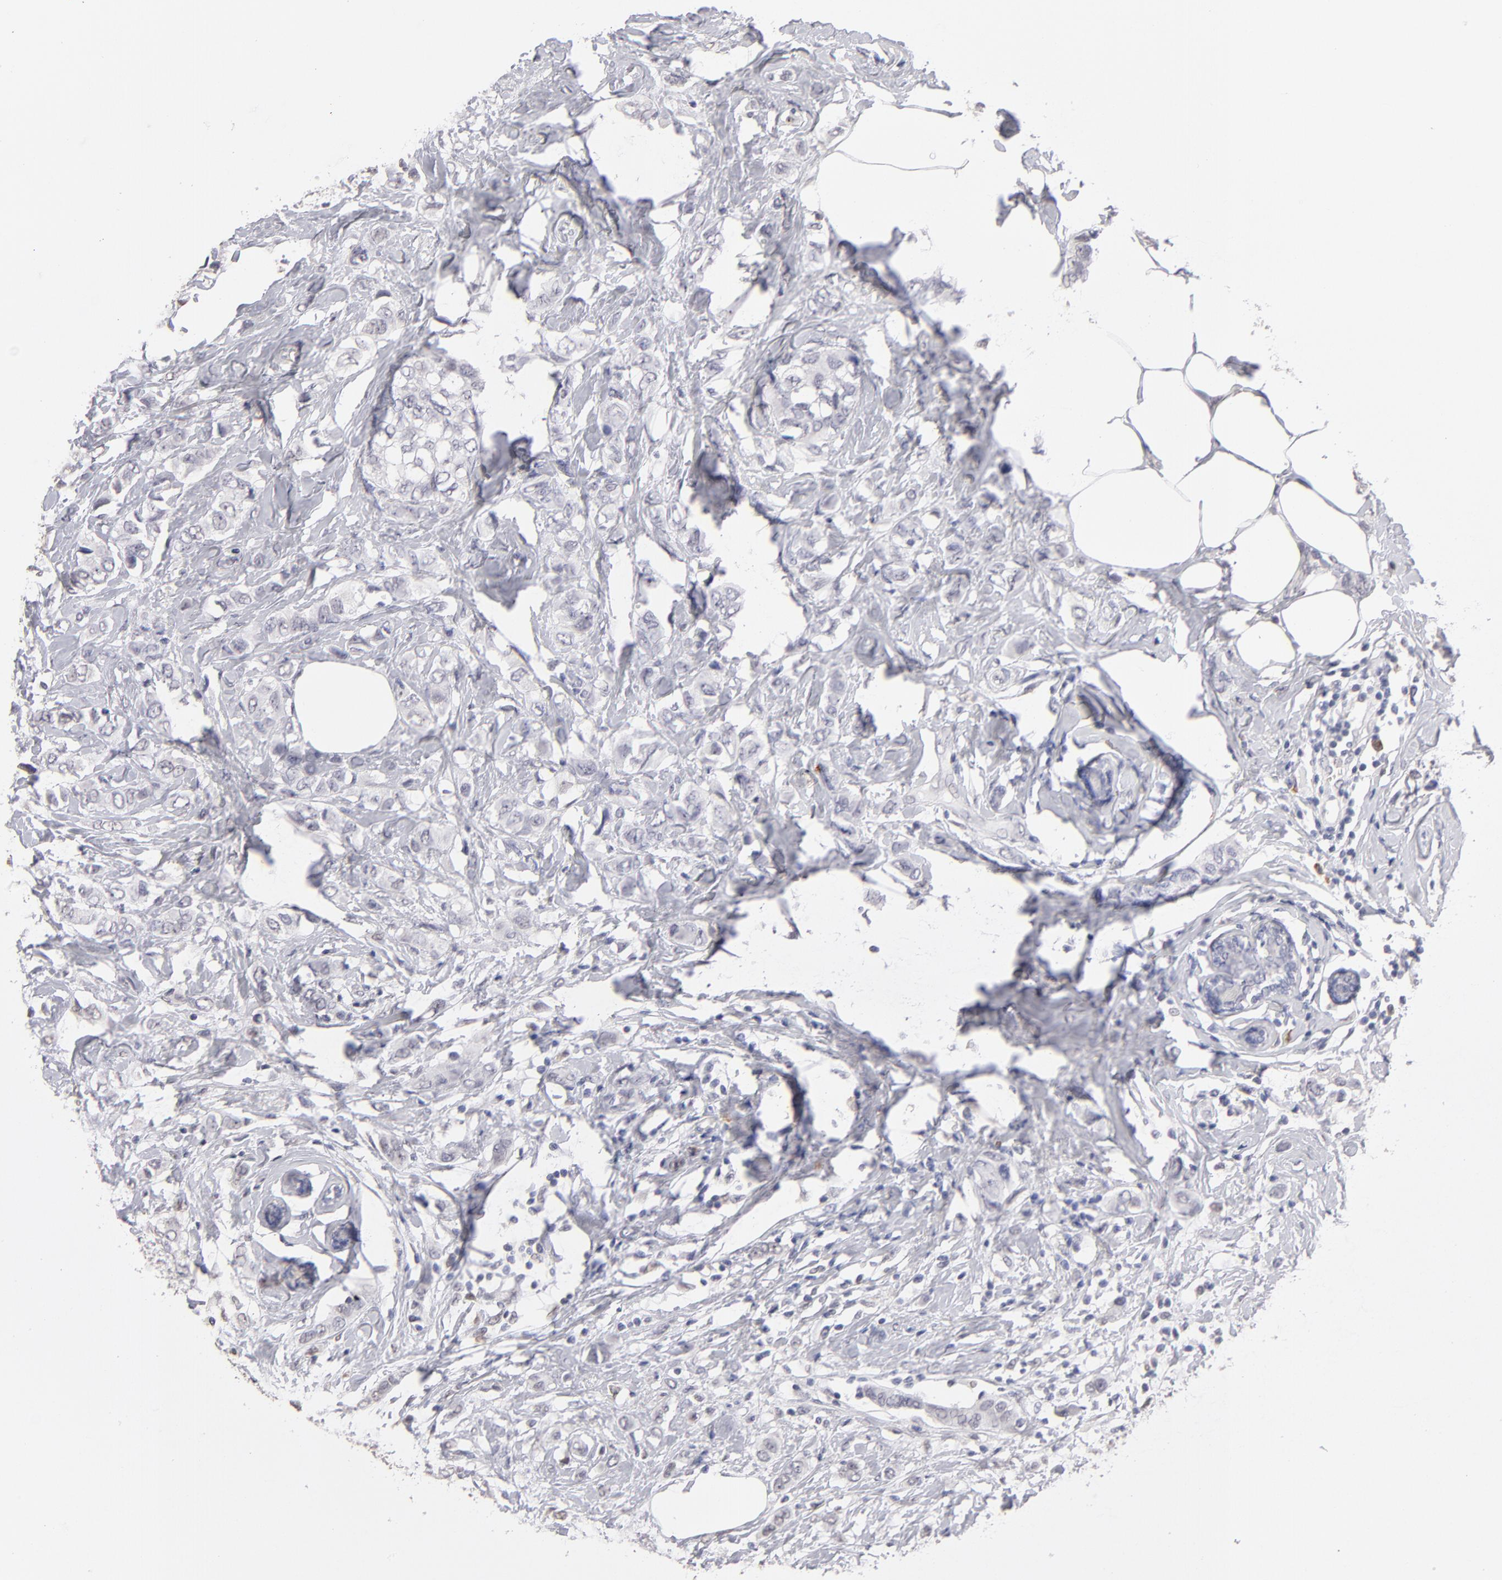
{"staining": {"intensity": "negative", "quantity": "none", "location": "none"}, "tissue": "breast cancer", "cell_type": "Tumor cells", "image_type": "cancer", "snomed": [{"axis": "morphology", "description": "Normal tissue, NOS"}, {"axis": "morphology", "description": "Duct carcinoma"}, {"axis": "topography", "description": "Breast"}], "caption": "Immunohistochemistry of human breast cancer shows no staining in tumor cells.", "gene": "MGAM", "patient": {"sex": "female", "age": 50}}